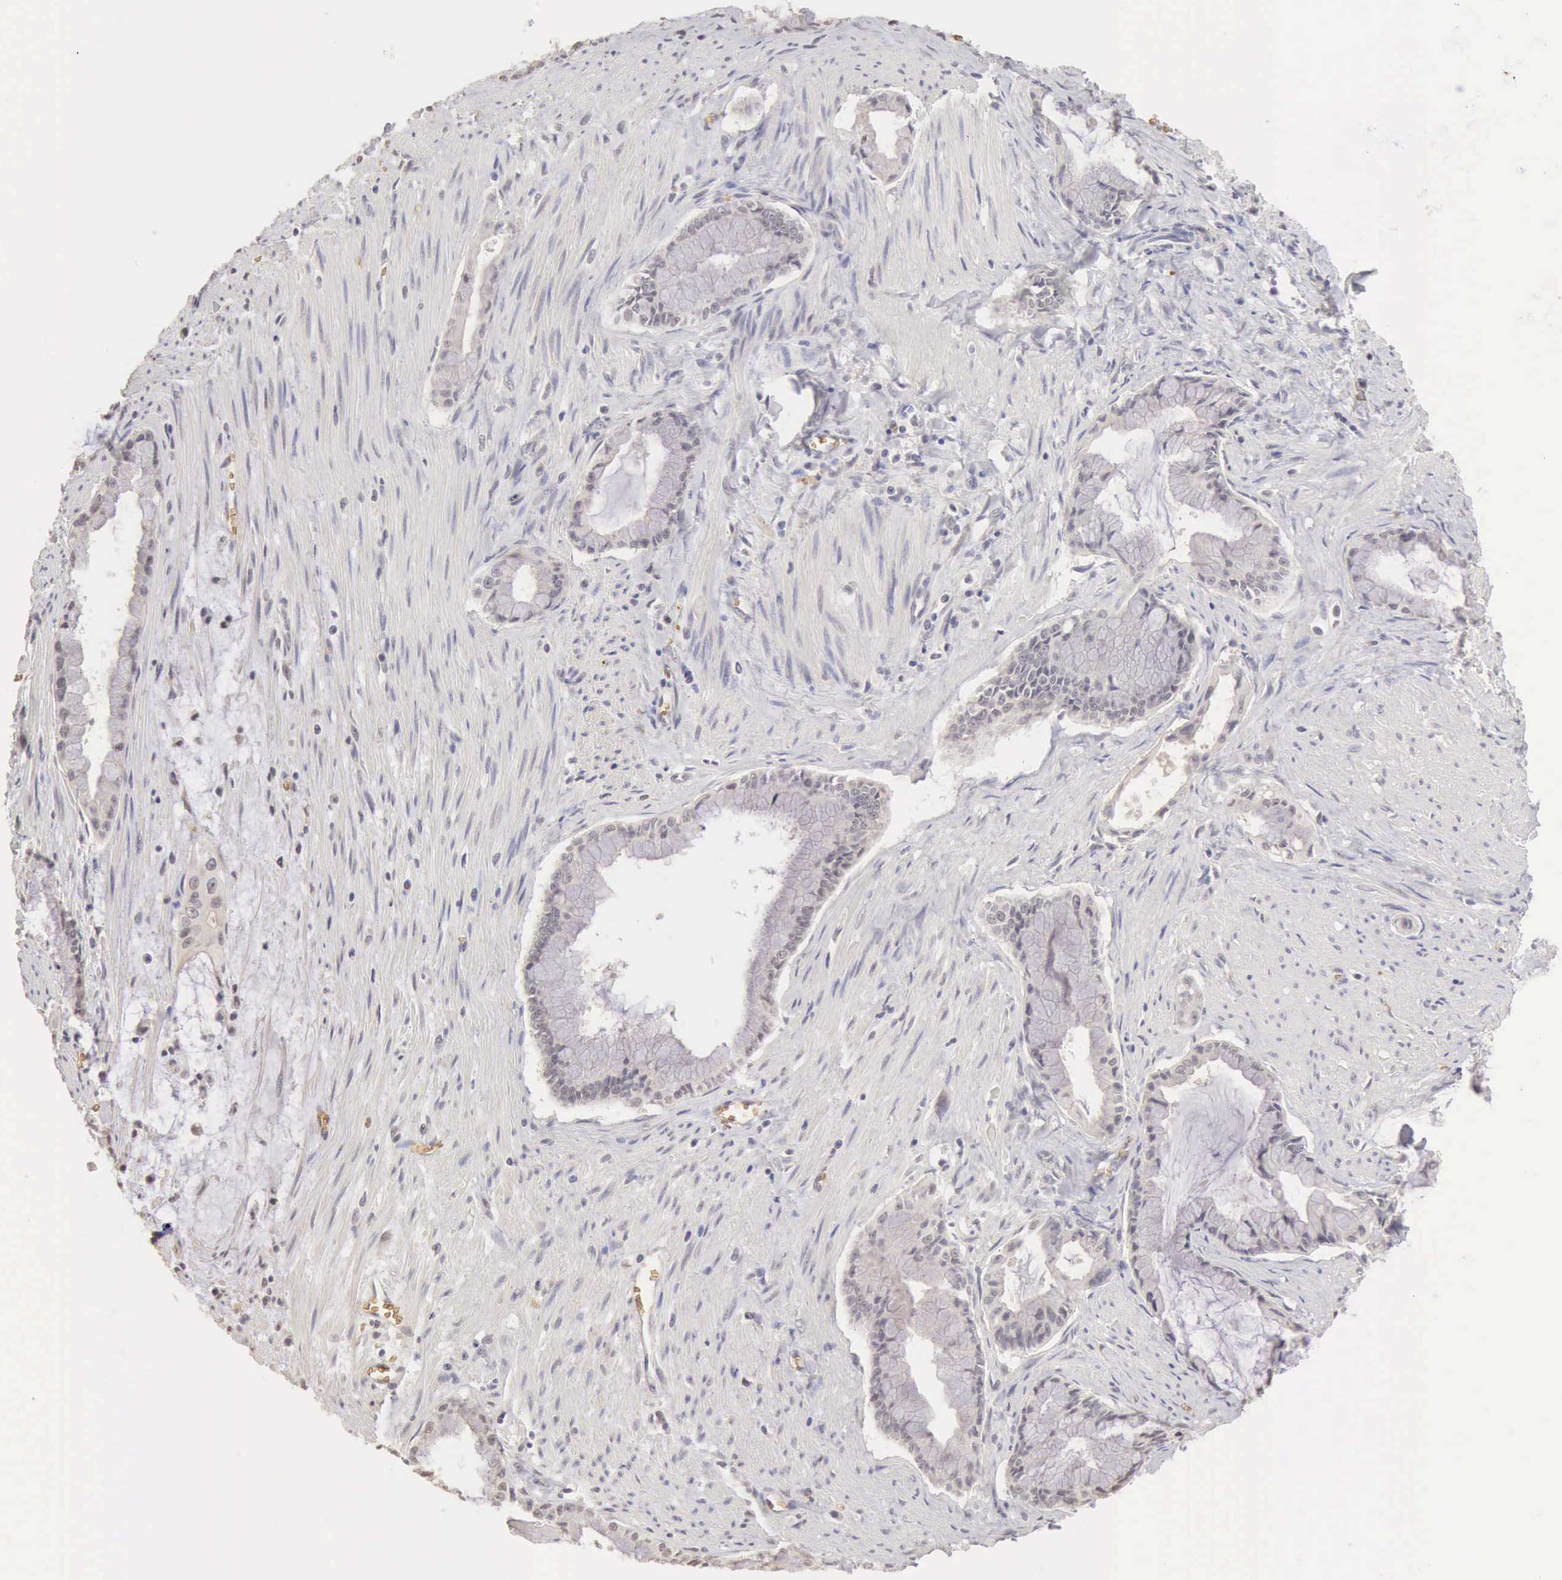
{"staining": {"intensity": "negative", "quantity": "none", "location": "none"}, "tissue": "pancreatic cancer", "cell_type": "Tumor cells", "image_type": "cancer", "snomed": [{"axis": "morphology", "description": "Adenocarcinoma, NOS"}, {"axis": "topography", "description": "Pancreas"}], "caption": "Immunohistochemical staining of pancreatic adenocarcinoma demonstrates no significant staining in tumor cells. Brightfield microscopy of immunohistochemistry (IHC) stained with DAB (brown) and hematoxylin (blue), captured at high magnification.", "gene": "CFI", "patient": {"sex": "male", "age": 59}}